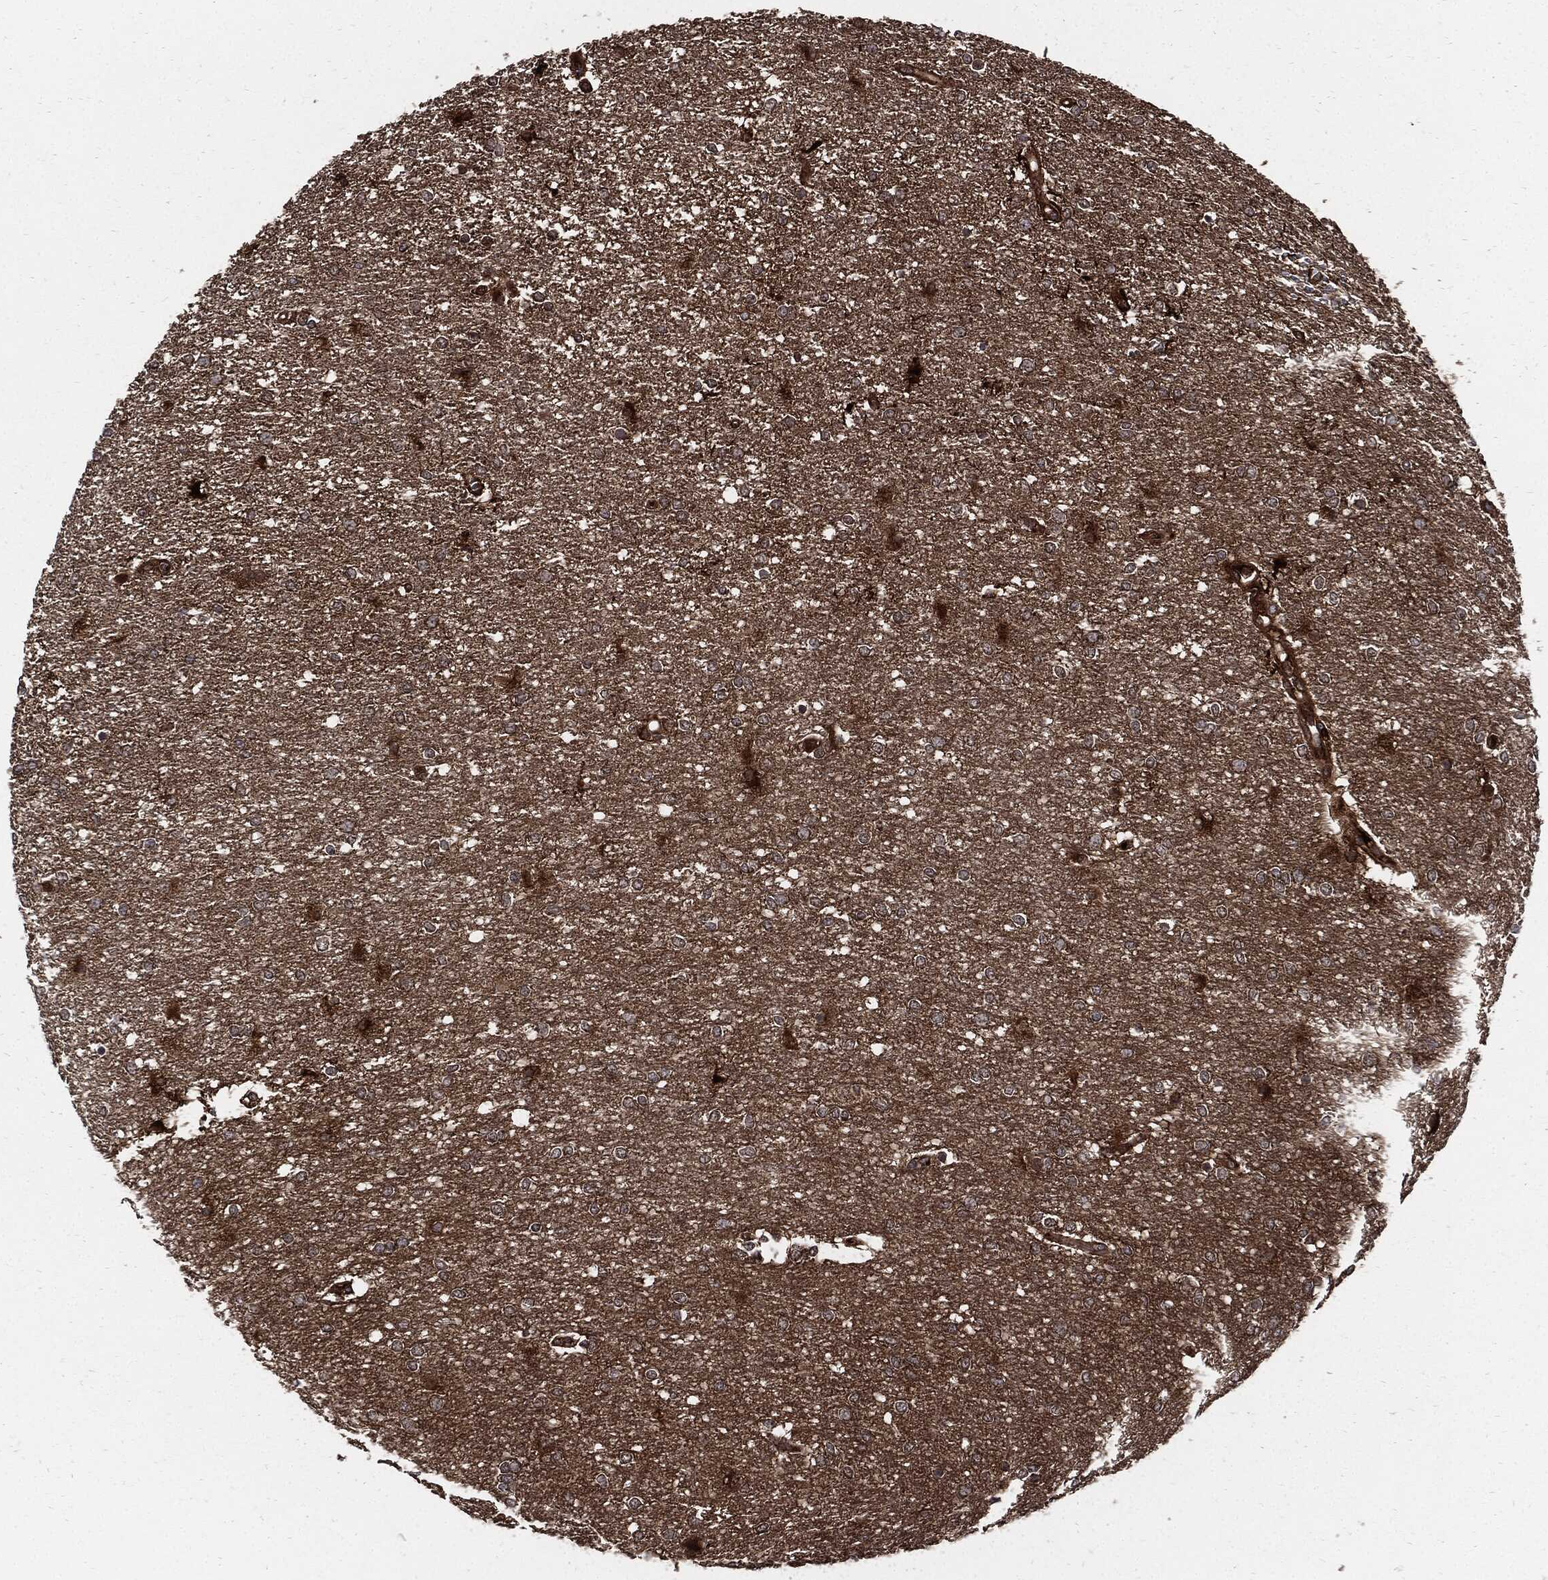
{"staining": {"intensity": "negative", "quantity": "none", "location": "none"}, "tissue": "glioma", "cell_type": "Tumor cells", "image_type": "cancer", "snomed": [{"axis": "morphology", "description": "Glioma, malignant, High grade"}, {"axis": "topography", "description": "Brain"}], "caption": "Tumor cells show no significant protein positivity in glioma.", "gene": "CLU", "patient": {"sex": "female", "age": 61}}